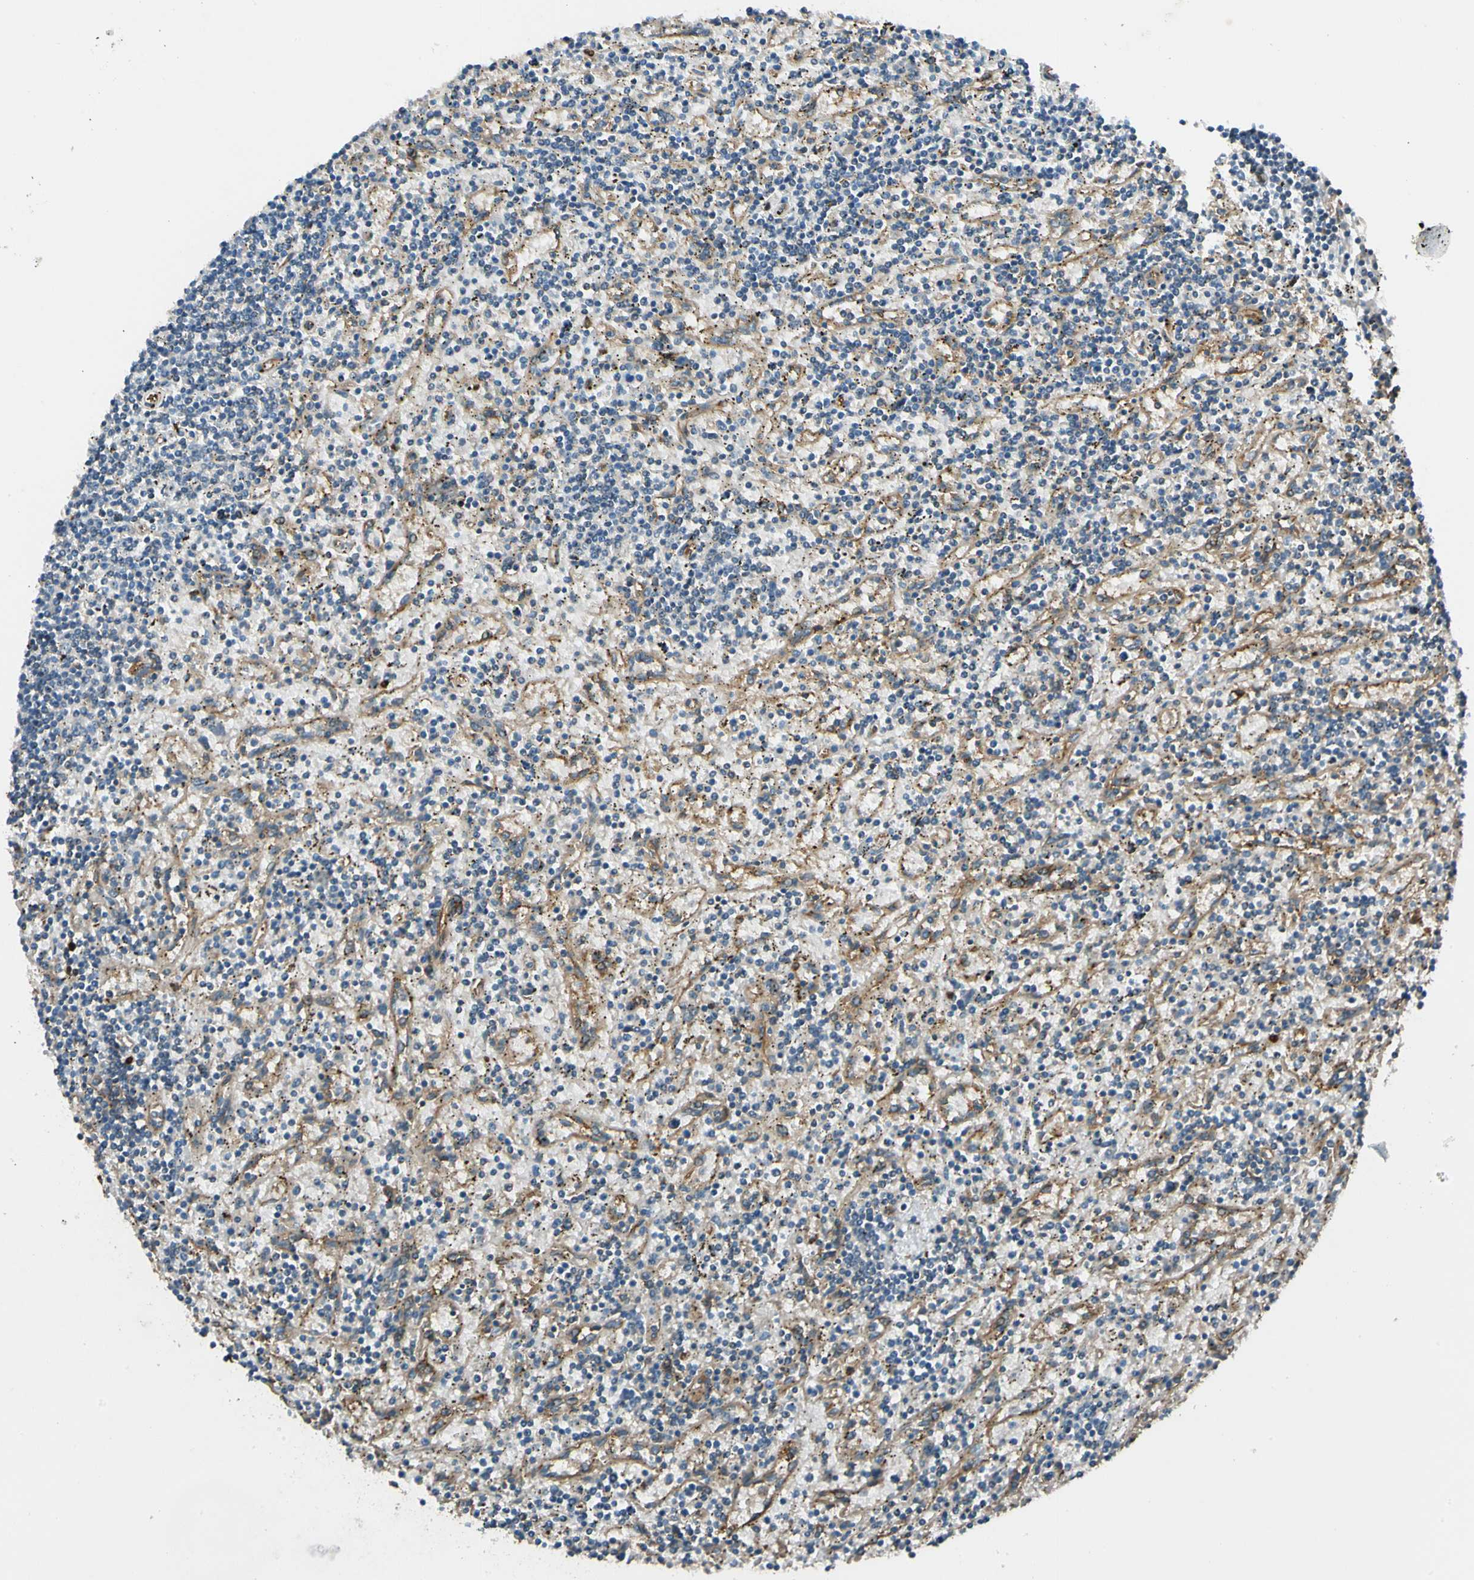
{"staining": {"intensity": "negative", "quantity": "none", "location": "none"}, "tissue": "lymphoma", "cell_type": "Tumor cells", "image_type": "cancer", "snomed": [{"axis": "morphology", "description": "Malignant lymphoma, non-Hodgkin's type, Low grade"}, {"axis": "topography", "description": "Spleen"}], "caption": "This is an immunohistochemistry image of malignant lymphoma, non-Hodgkin's type (low-grade). There is no positivity in tumor cells.", "gene": "ROCK2", "patient": {"sex": "male", "age": 76}}